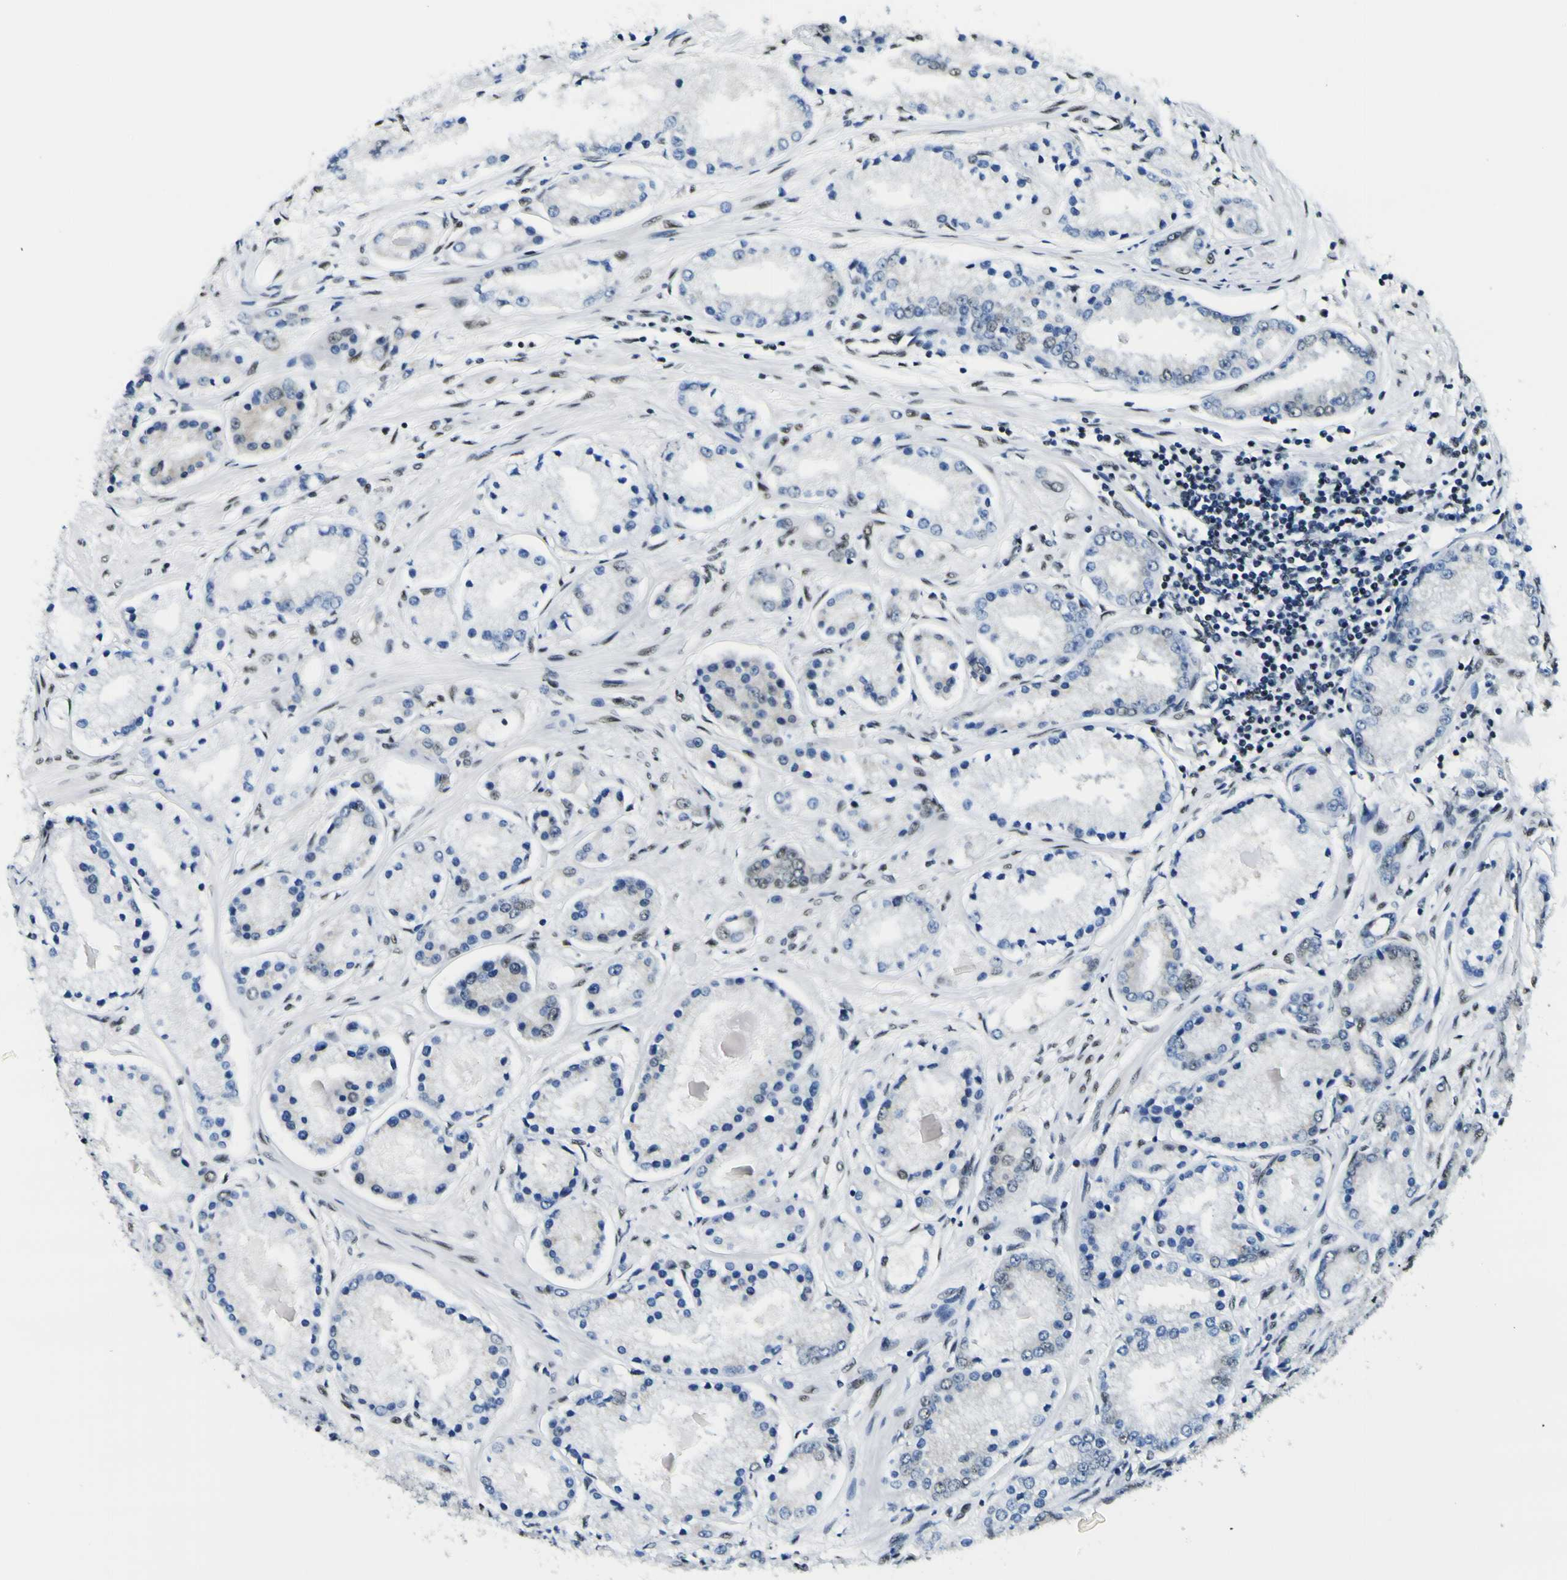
{"staining": {"intensity": "weak", "quantity": "<25%", "location": "nuclear"}, "tissue": "prostate cancer", "cell_type": "Tumor cells", "image_type": "cancer", "snomed": [{"axis": "morphology", "description": "Adenocarcinoma, High grade"}, {"axis": "topography", "description": "Prostate"}], "caption": "Immunohistochemistry micrograph of prostate adenocarcinoma (high-grade) stained for a protein (brown), which demonstrates no staining in tumor cells. (Immunohistochemistry, brightfield microscopy, high magnification).", "gene": "SP1", "patient": {"sex": "male", "age": 59}}